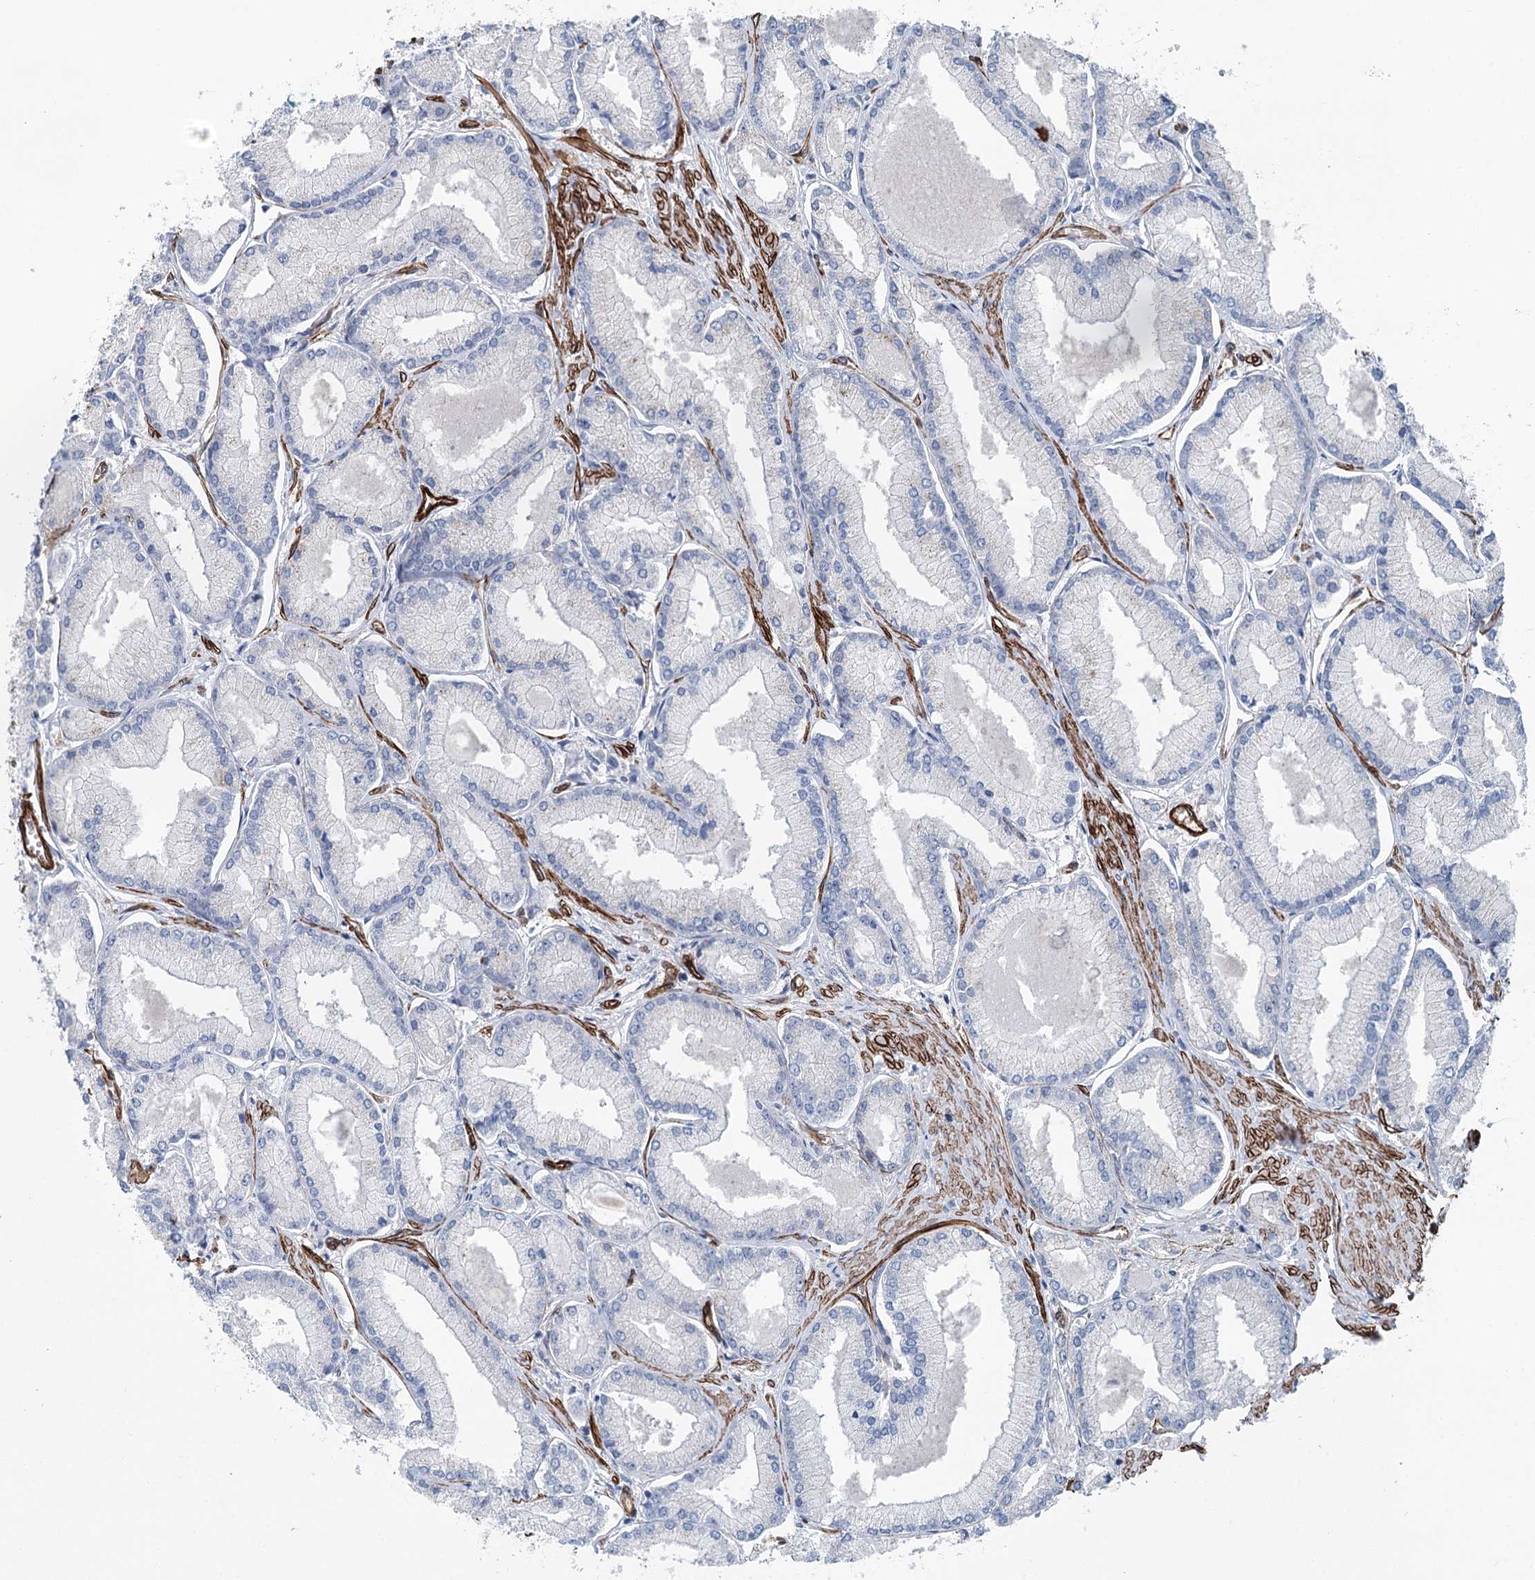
{"staining": {"intensity": "negative", "quantity": "none", "location": "none"}, "tissue": "prostate cancer", "cell_type": "Tumor cells", "image_type": "cancer", "snomed": [{"axis": "morphology", "description": "Adenocarcinoma, Low grade"}, {"axis": "topography", "description": "Prostate"}], "caption": "An IHC micrograph of prostate low-grade adenocarcinoma is shown. There is no staining in tumor cells of prostate low-grade adenocarcinoma.", "gene": "IQSEC1", "patient": {"sex": "male", "age": 74}}